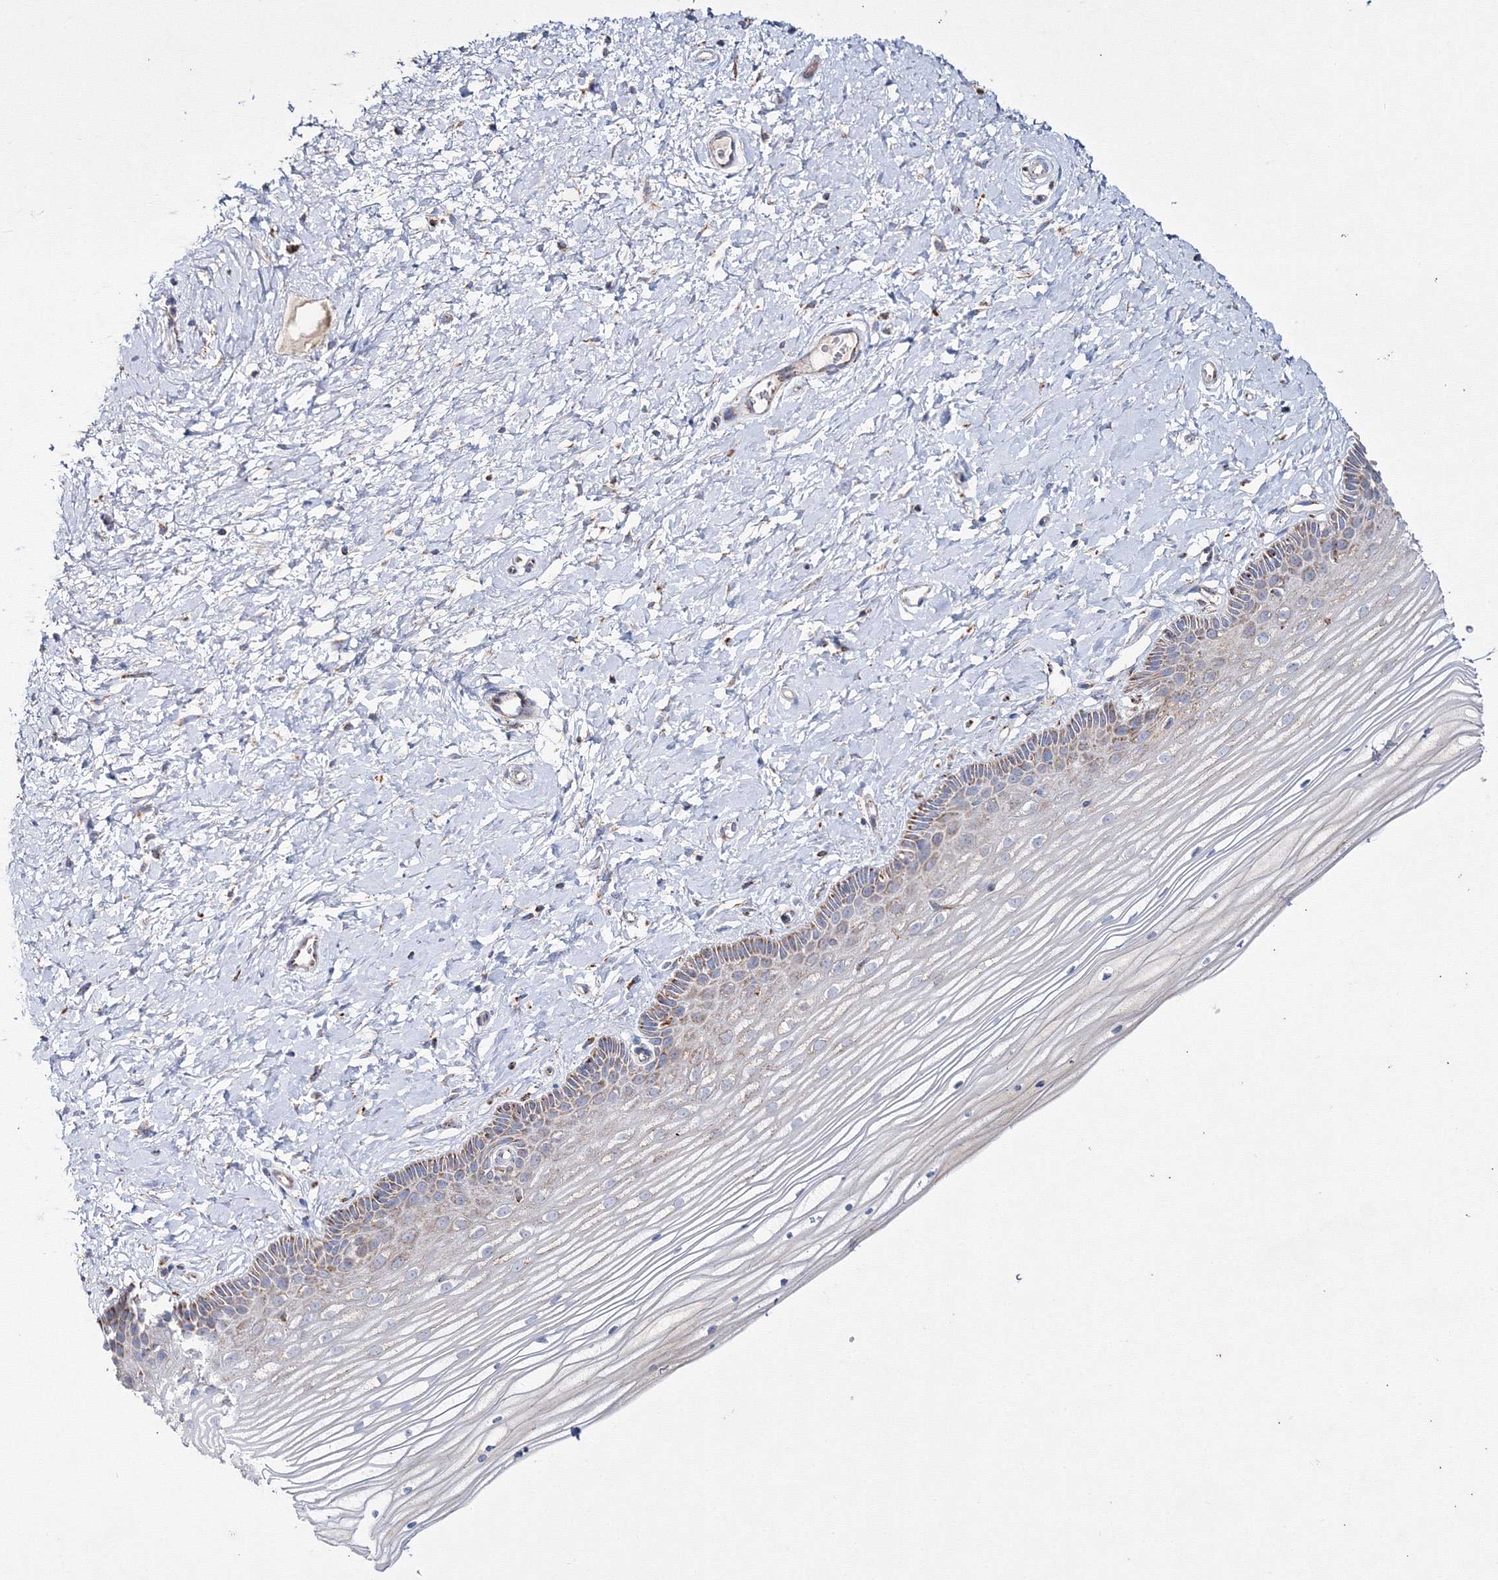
{"staining": {"intensity": "moderate", "quantity": "<25%", "location": "cytoplasmic/membranous"}, "tissue": "vagina", "cell_type": "Squamous epithelial cells", "image_type": "normal", "snomed": [{"axis": "morphology", "description": "Normal tissue, NOS"}, {"axis": "topography", "description": "Vagina"}, {"axis": "topography", "description": "Cervix"}], "caption": "Immunohistochemistry (IHC) of normal vagina displays low levels of moderate cytoplasmic/membranous expression in about <25% of squamous epithelial cells.", "gene": "IGSF9", "patient": {"sex": "female", "age": 40}}